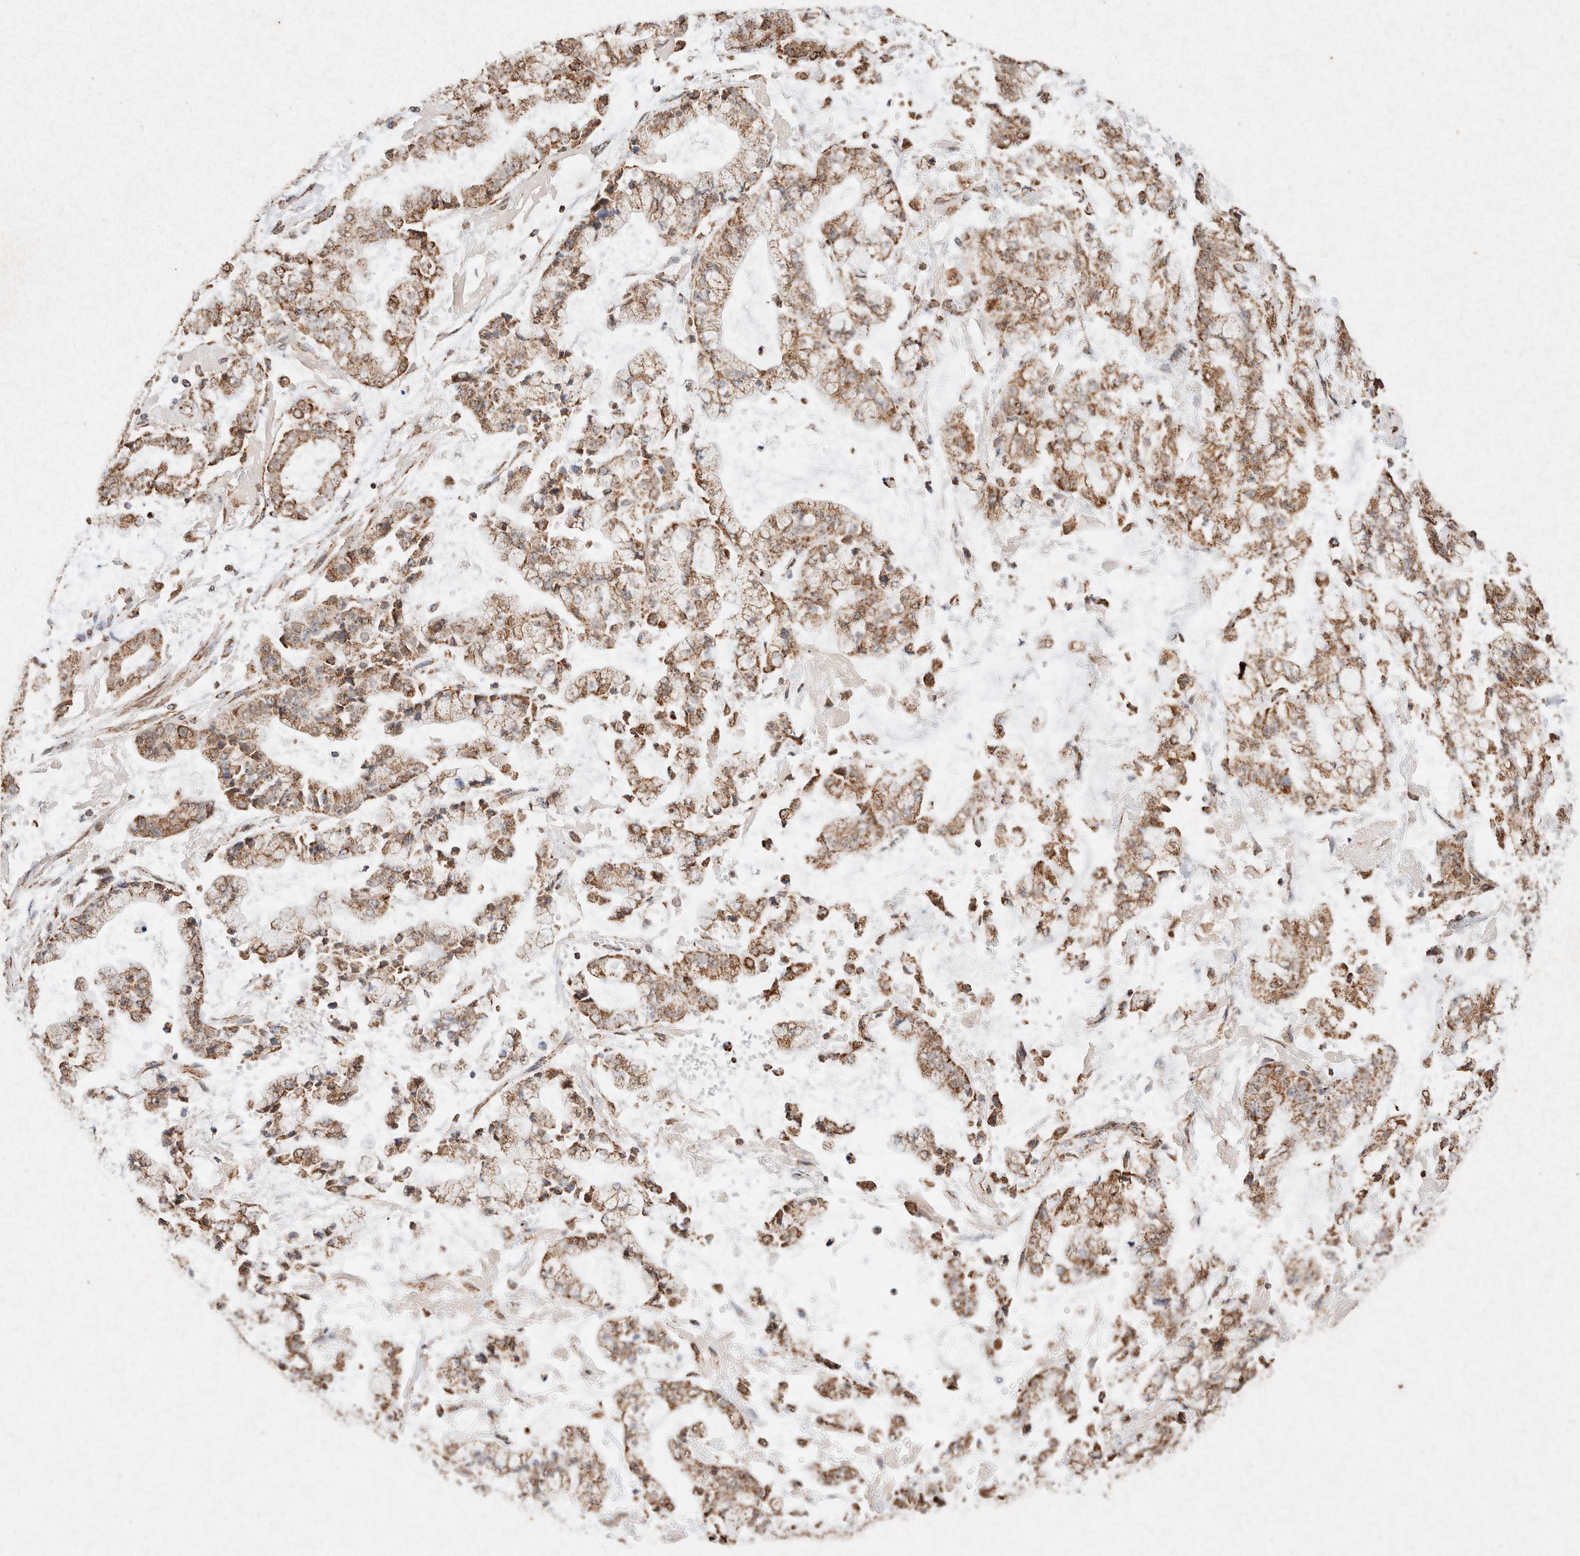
{"staining": {"intensity": "moderate", "quantity": ">75%", "location": "cytoplasmic/membranous"}, "tissue": "stomach cancer", "cell_type": "Tumor cells", "image_type": "cancer", "snomed": [{"axis": "morphology", "description": "Adenocarcinoma, NOS"}, {"axis": "topography", "description": "Stomach"}], "caption": "A histopathology image of human stomach adenocarcinoma stained for a protein exhibits moderate cytoplasmic/membranous brown staining in tumor cells. (IHC, brightfield microscopy, high magnification).", "gene": "SDC2", "patient": {"sex": "male", "age": 76}}